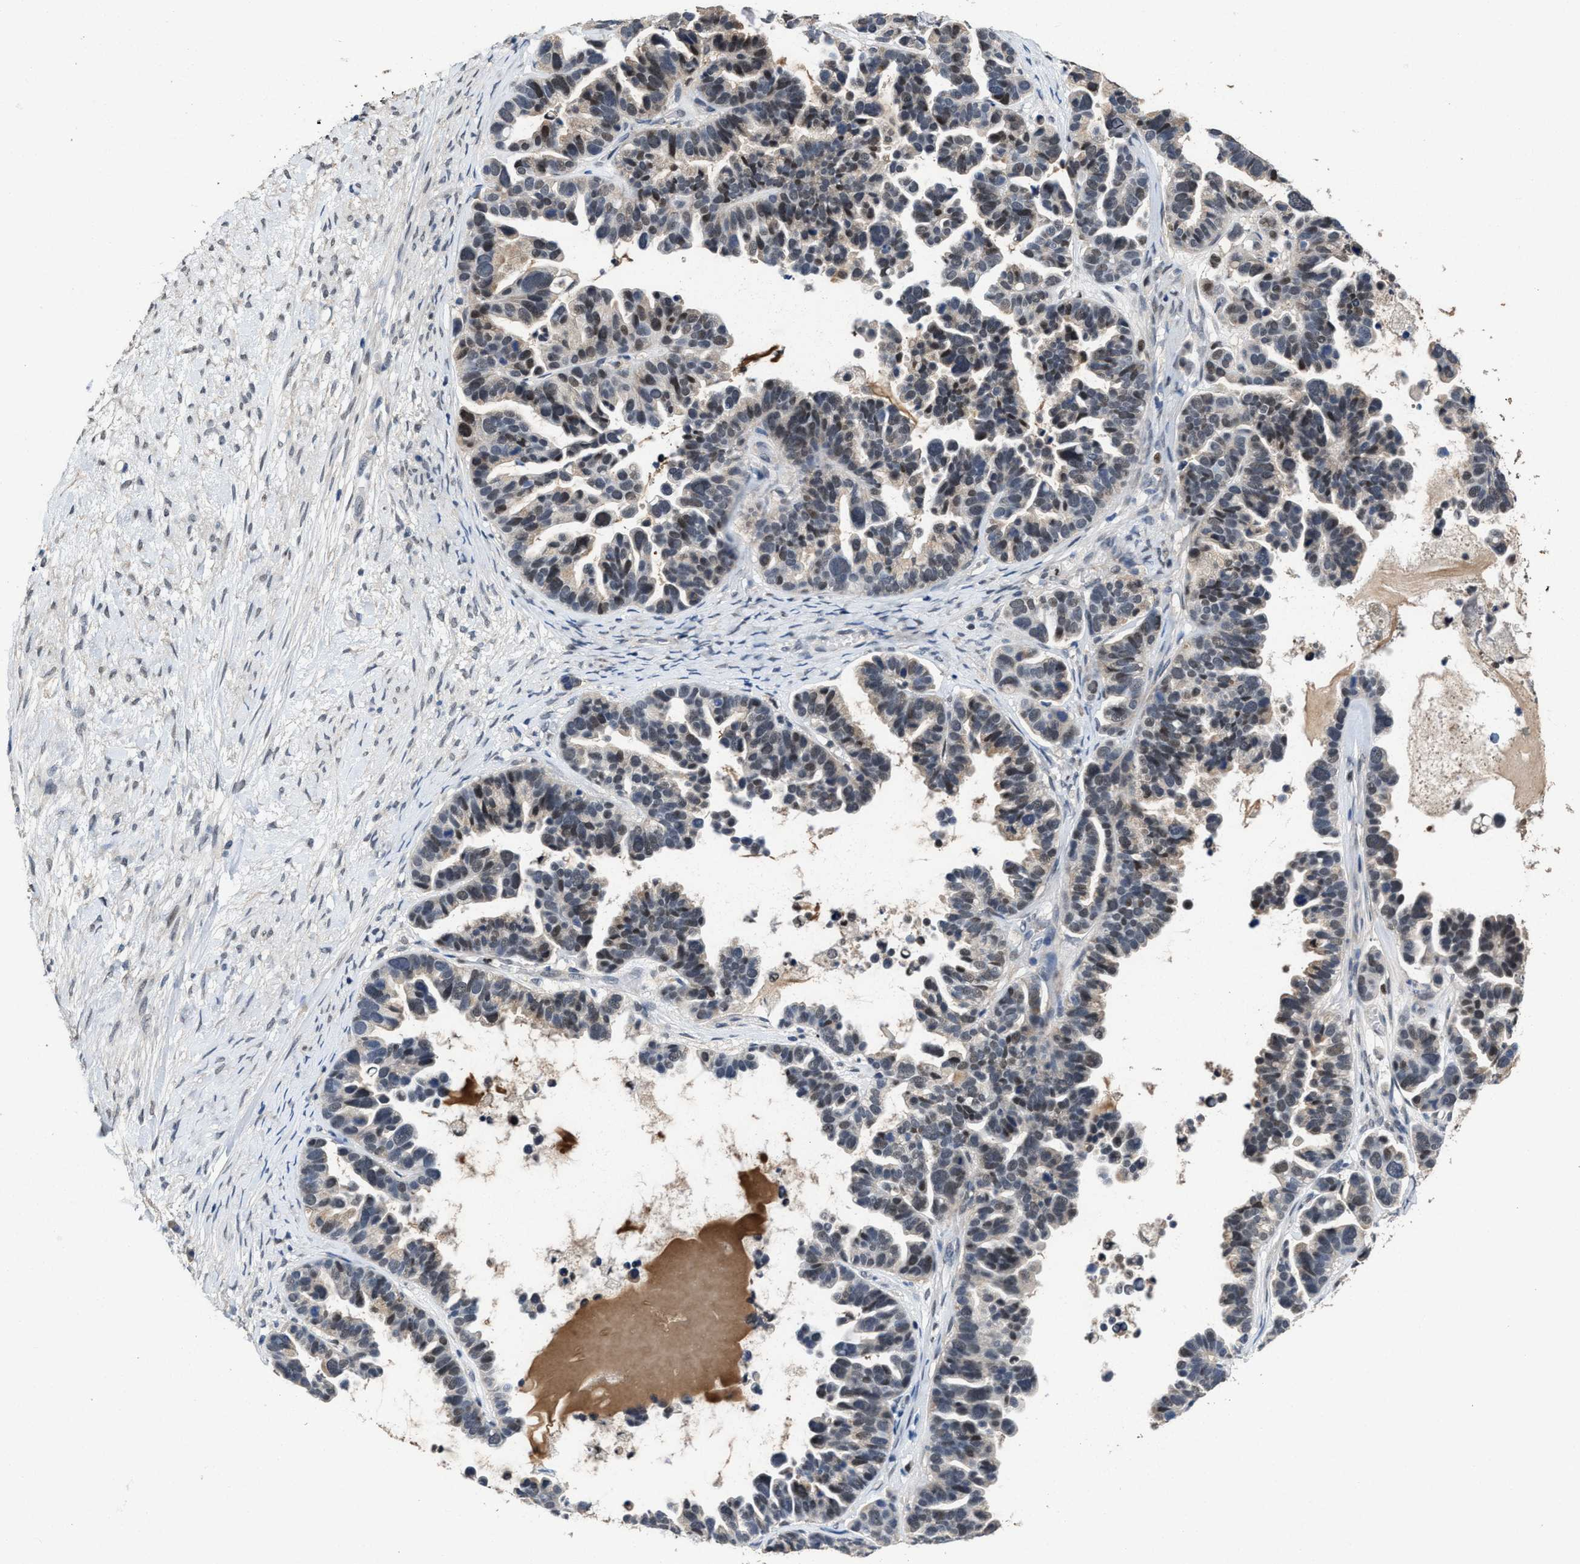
{"staining": {"intensity": "moderate", "quantity": "25%-75%", "location": "nuclear"}, "tissue": "ovarian cancer", "cell_type": "Tumor cells", "image_type": "cancer", "snomed": [{"axis": "morphology", "description": "Cystadenocarcinoma, serous, NOS"}, {"axis": "topography", "description": "Ovary"}], "caption": "Immunohistochemical staining of human ovarian serous cystadenocarcinoma exhibits medium levels of moderate nuclear positivity in approximately 25%-75% of tumor cells.", "gene": "ZNF20", "patient": {"sex": "female", "age": 56}}